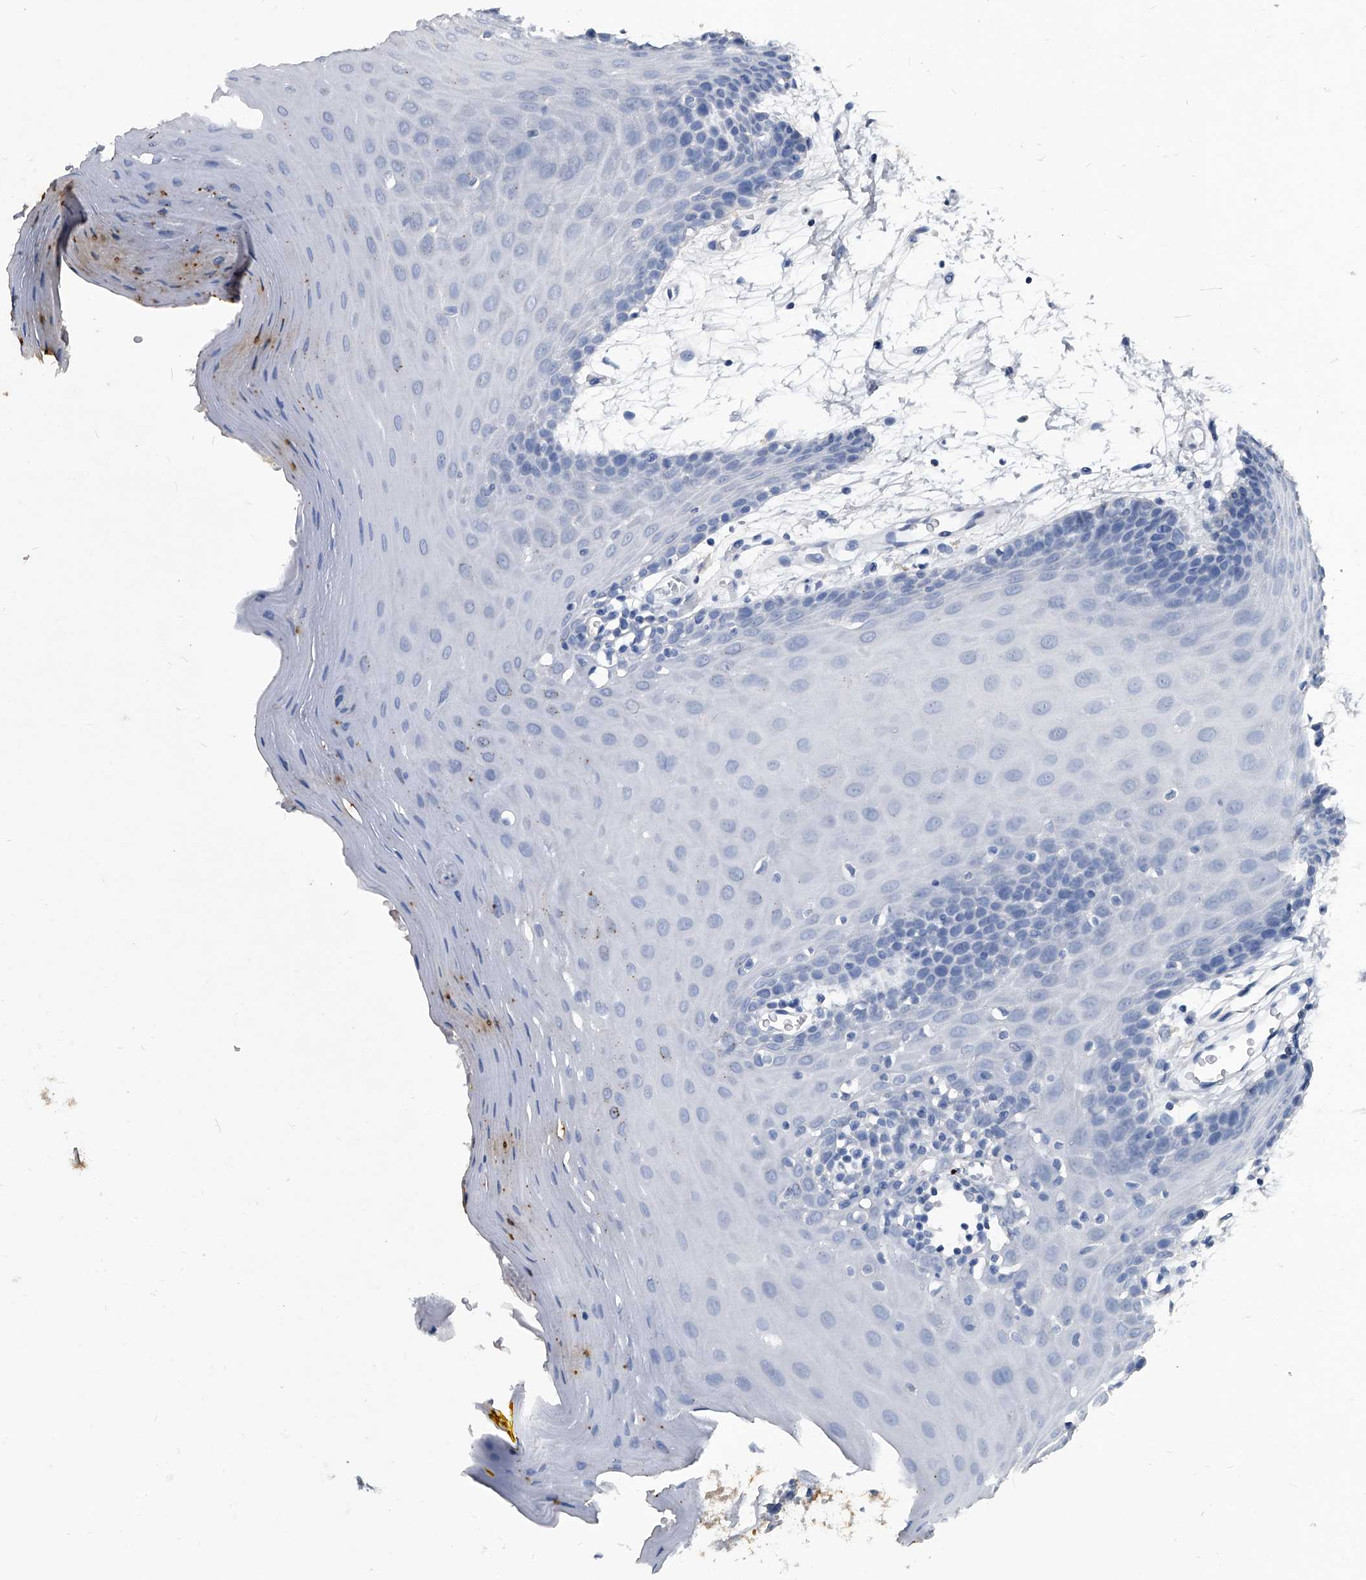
{"staining": {"intensity": "moderate", "quantity": "<25%", "location": "cytoplasmic/membranous"}, "tissue": "oral mucosa", "cell_type": "Squamous epithelial cells", "image_type": "normal", "snomed": [{"axis": "morphology", "description": "Normal tissue, NOS"}, {"axis": "morphology", "description": "Squamous cell carcinoma, NOS"}, {"axis": "topography", "description": "Skeletal muscle"}, {"axis": "topography", "description": "Oral tissue"}, {"axis": "topography", "description": "Salivary gland"}, {"axis": "topography", "description": "Head-Neck"}], "caption": "Immunohistochemical staining of unremarkable human oral mucosa reveals moderate cytoplasmic/membranous protein expression in approximately <25% of squamous epithelial cells.", "gene": "BCAS1", "patient": {"sex": "male", "age": 54}}